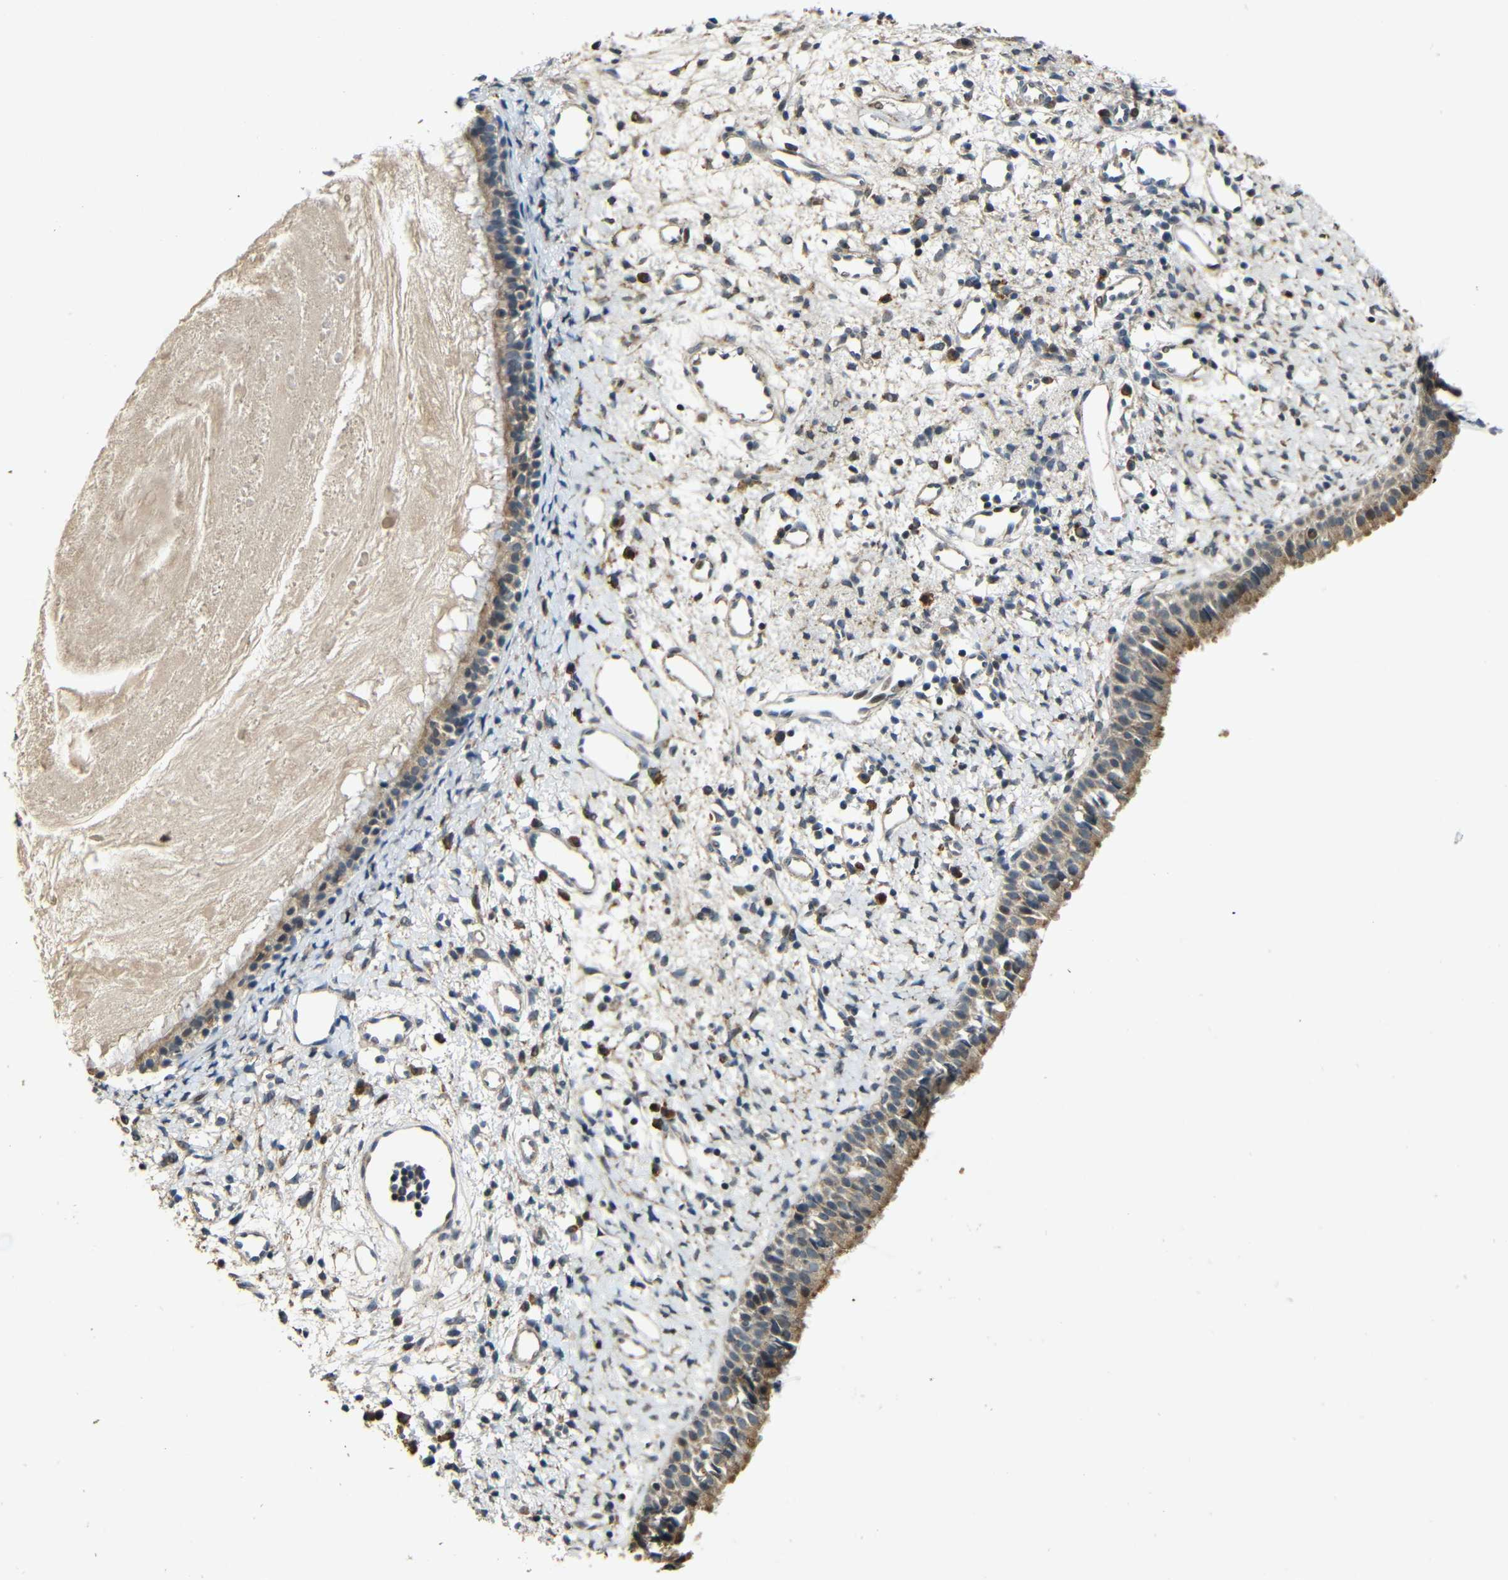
{"staining": {"intensity": "moderate", "quantity": ">75%", "location": "cytoplasmic/membranous"}, "tissue": "nasopharynx", "cell_type": "Respiratory epithelial cells", "image_type": "normal", "snomed": [{"axis": "morphology", "description": "Normal tissue, NOS"}, {"axis": "topography", "description": "Nasopharynx"}], "caption": "Protein analysis of normal nasopharynx reveals moderate cytoplasmic/membranous staining in about >75% of respiratory epithelial cells.", "gene": "KAZALD1", "patient": {"sex": "male", "age": 22}}